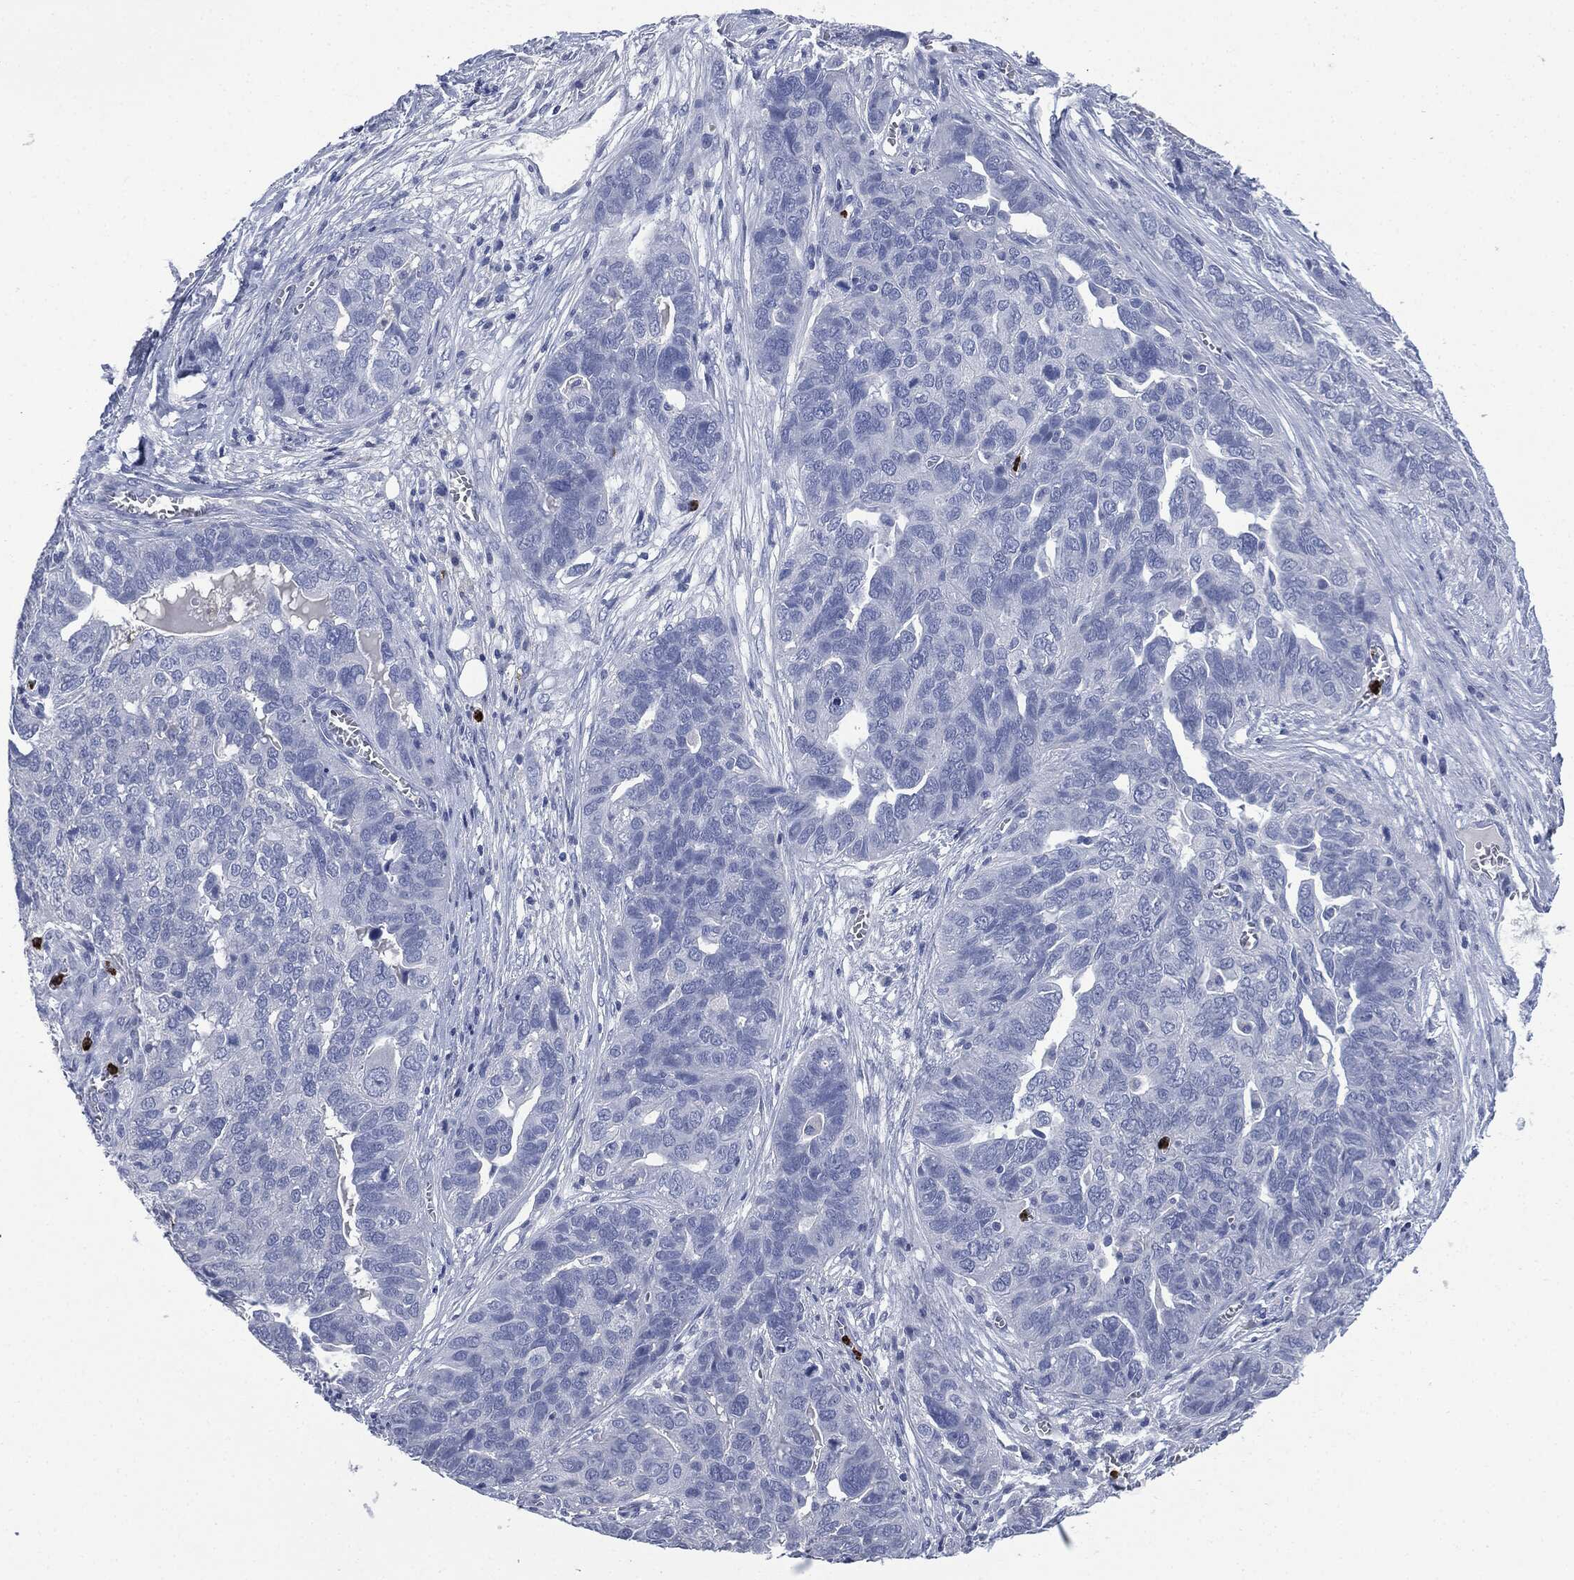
{"staining": {"intensity": "negative", "quantity": "none", "location": "none"}, "tissue": "ovarian cancer", "cell_type": "Tumor cells", "image_type": "cancer", "snomed": [{"axis": "morphology", "description": "Carcinoma, endometroid"}, {"axis": "topography", "description": "Soft tissue"}, {"axis": "topography", "description": "Ovary"}], "caption": "Human endometroid carcinoma (ovarian) stained for a protein using IHC reveals no expression in tumor cells.", "gene": "CEACAM8", "patient": {"sex": "female", "age": 52}}